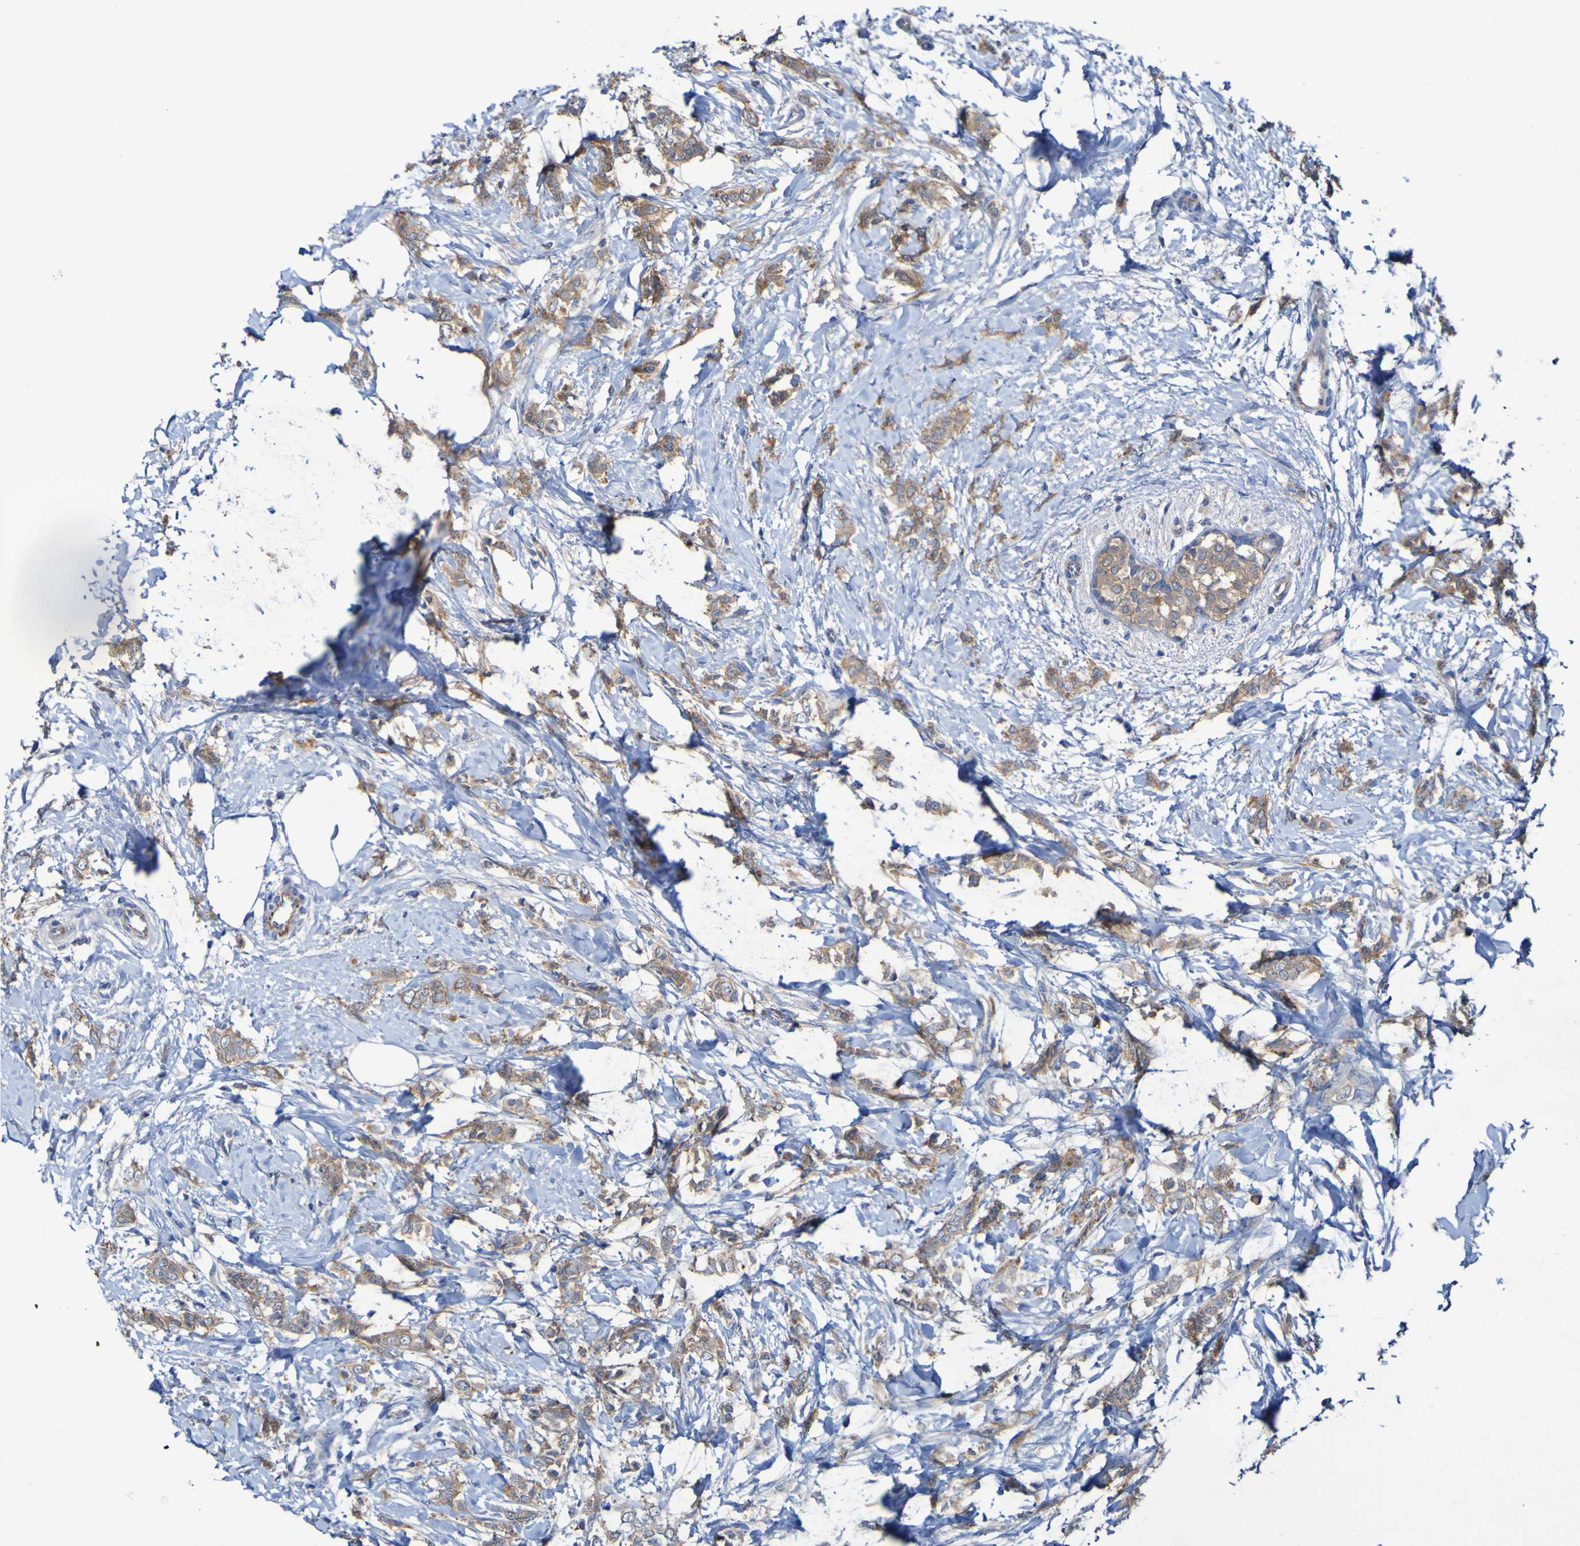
{"staining": {"intensity": "moderate", "quantity": ">75%", "location": "cytoplasmic/membranous"}, "tissue": "breast cancer", "cell_type": "Tumor cells", "image_type": "cancer", "snomed": [{"axis": "morphology", "description": "Lobular carcinoma, in situ"}, {"axis": "morphology", "description": "Lobular carcinoma"}, {"axis": "topography", "description": "Breast"}], "caption": "About >75% of tumor cells in human breast cancer (lobular carcinoma in situ) reveal moderate cytoplasmic/membranous protein positivity as visualized by brown immunohistochemical staining.", "gene": "ARHGEF16", "patient": {"sex": "female", "age": 41}}